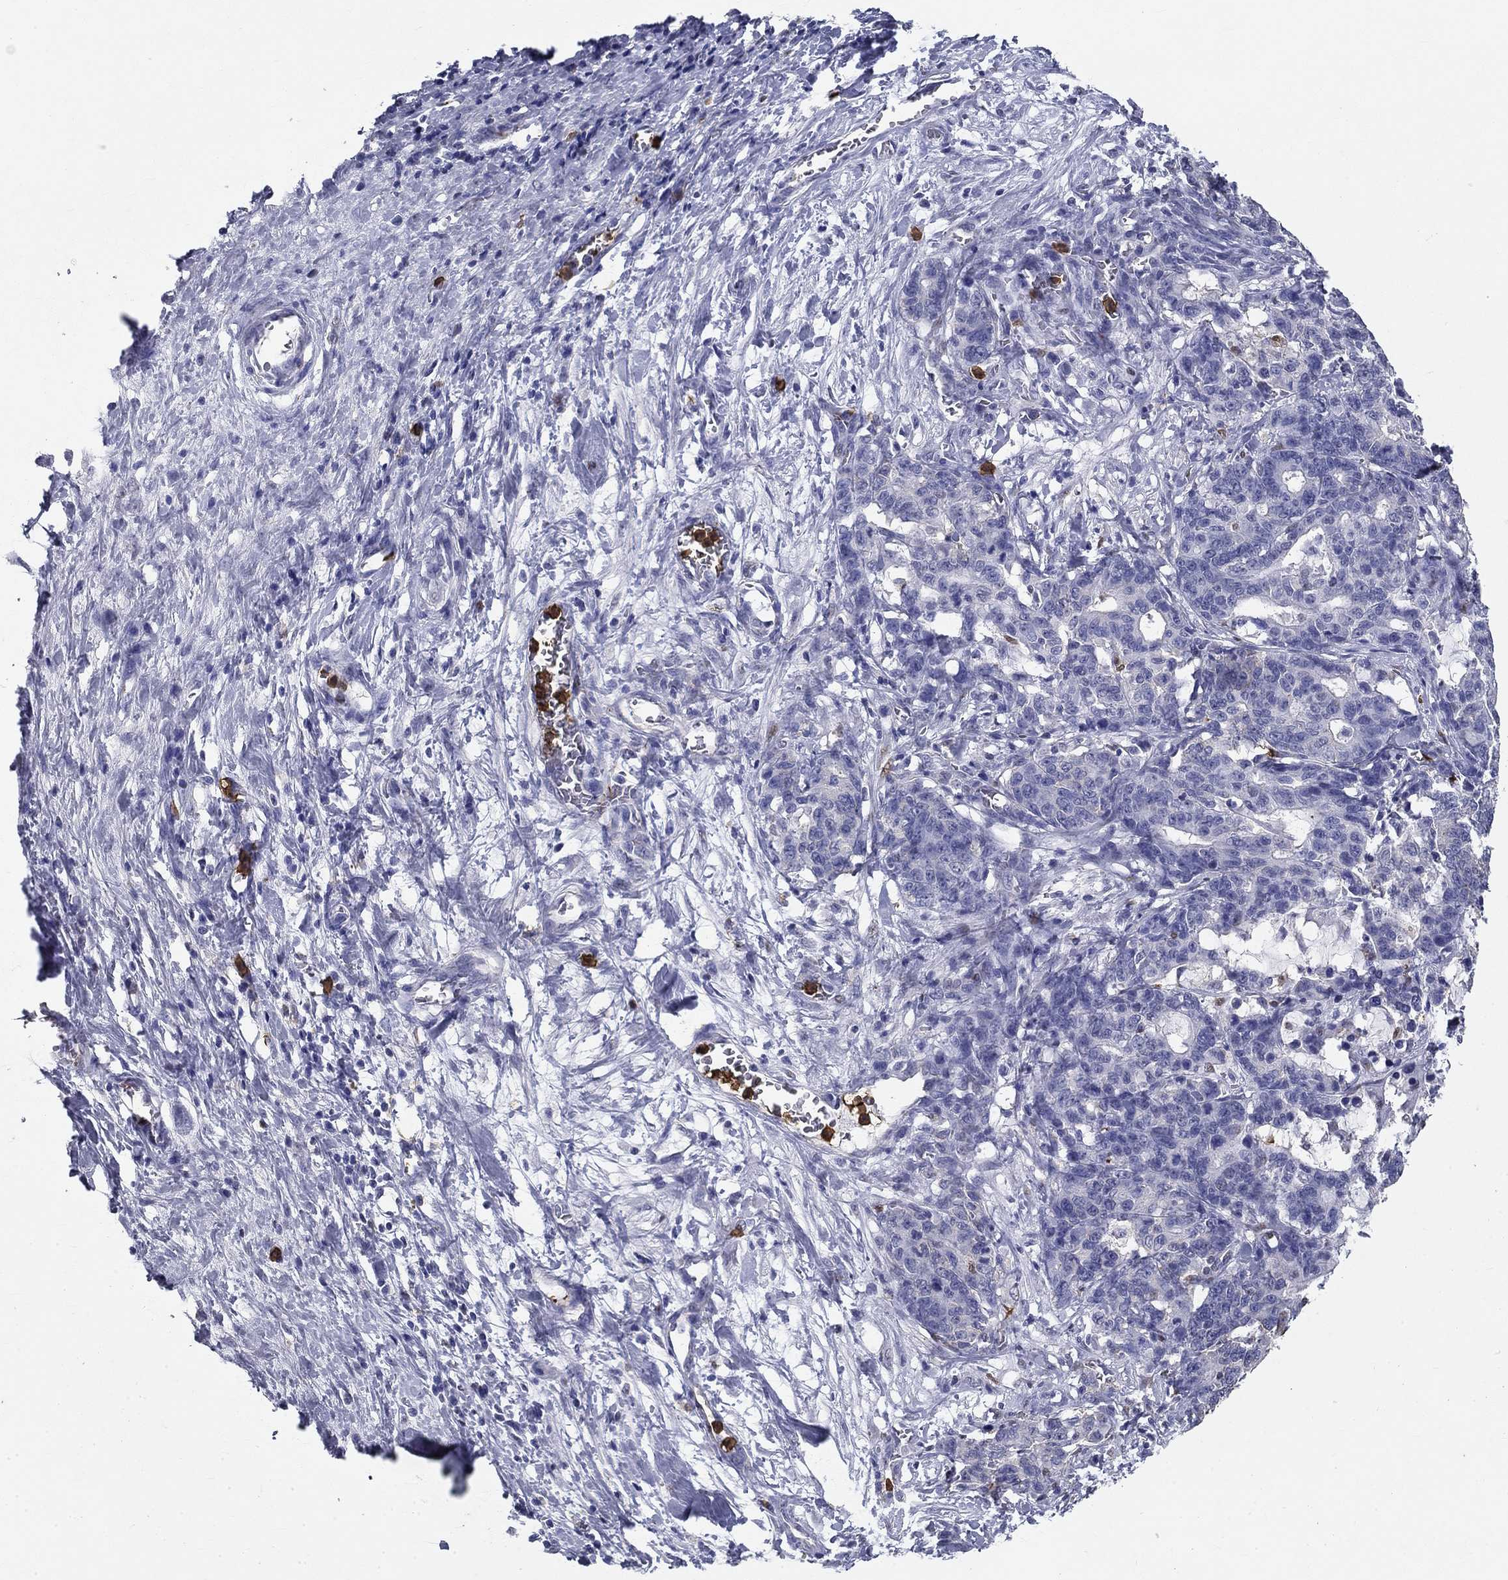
{"staining": {"intensity": "negative", "quantity": "none", "location": "none"}, "tissue": "stomach cancer", "cell_type": "Tumor cells", "image_type": "cancer", "snomed": [{"axis": "morphology", "description": "Normal tissue, NOS"}, {"axis": "morphology", "description": "Adenocarcinoma, NOS"}, {"axis": "topography", "description": "Stomach"}], "caption": "DAB (3,3'-diaminobenzidine) immunohistochemical staining of stomach adenocarcinoma displays no significant expression in tumor cells.", "gene": "IGSF8", "patient": {"sex": "female", "age": 64}}